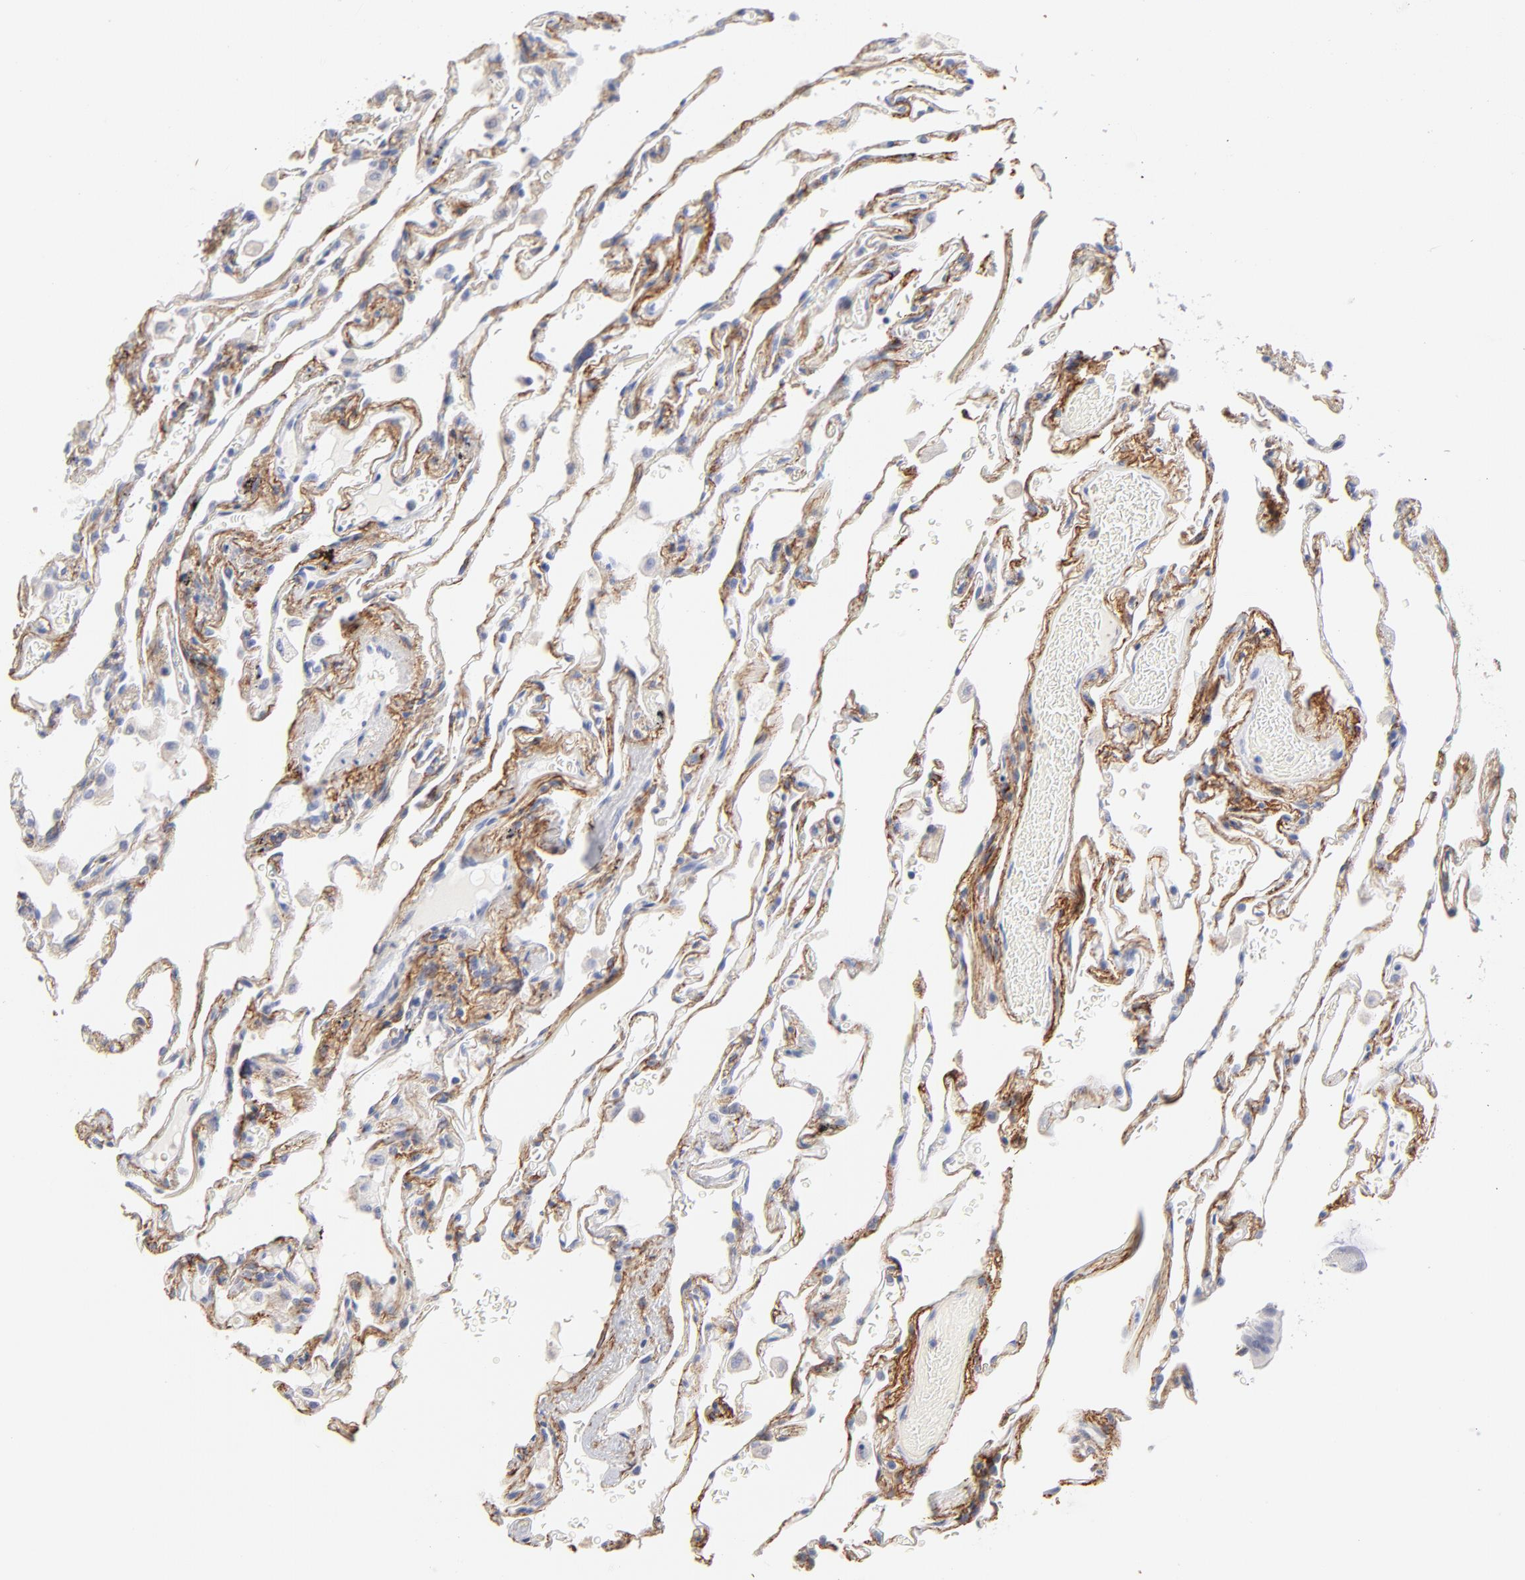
{"staining": {"intensity": "negative", "quantity": "none", "location": "none"}, "tissue": "lung", "cell_type": "Alveolar cells", "image_type": "normal", "snomed": [{"axis": "morphology", "description": "Normal tissue, NOS"}, {"axis": "morphology", "description": "Inflammation, NOS"}, {"axis": "topography", "description": "Lung"}], "caption": "Photomicrograph shows no significant protein expression in alveolar cells of normal lung.", "gene": "ITGA8", "patient": {"sex": "male", "age": 69}}